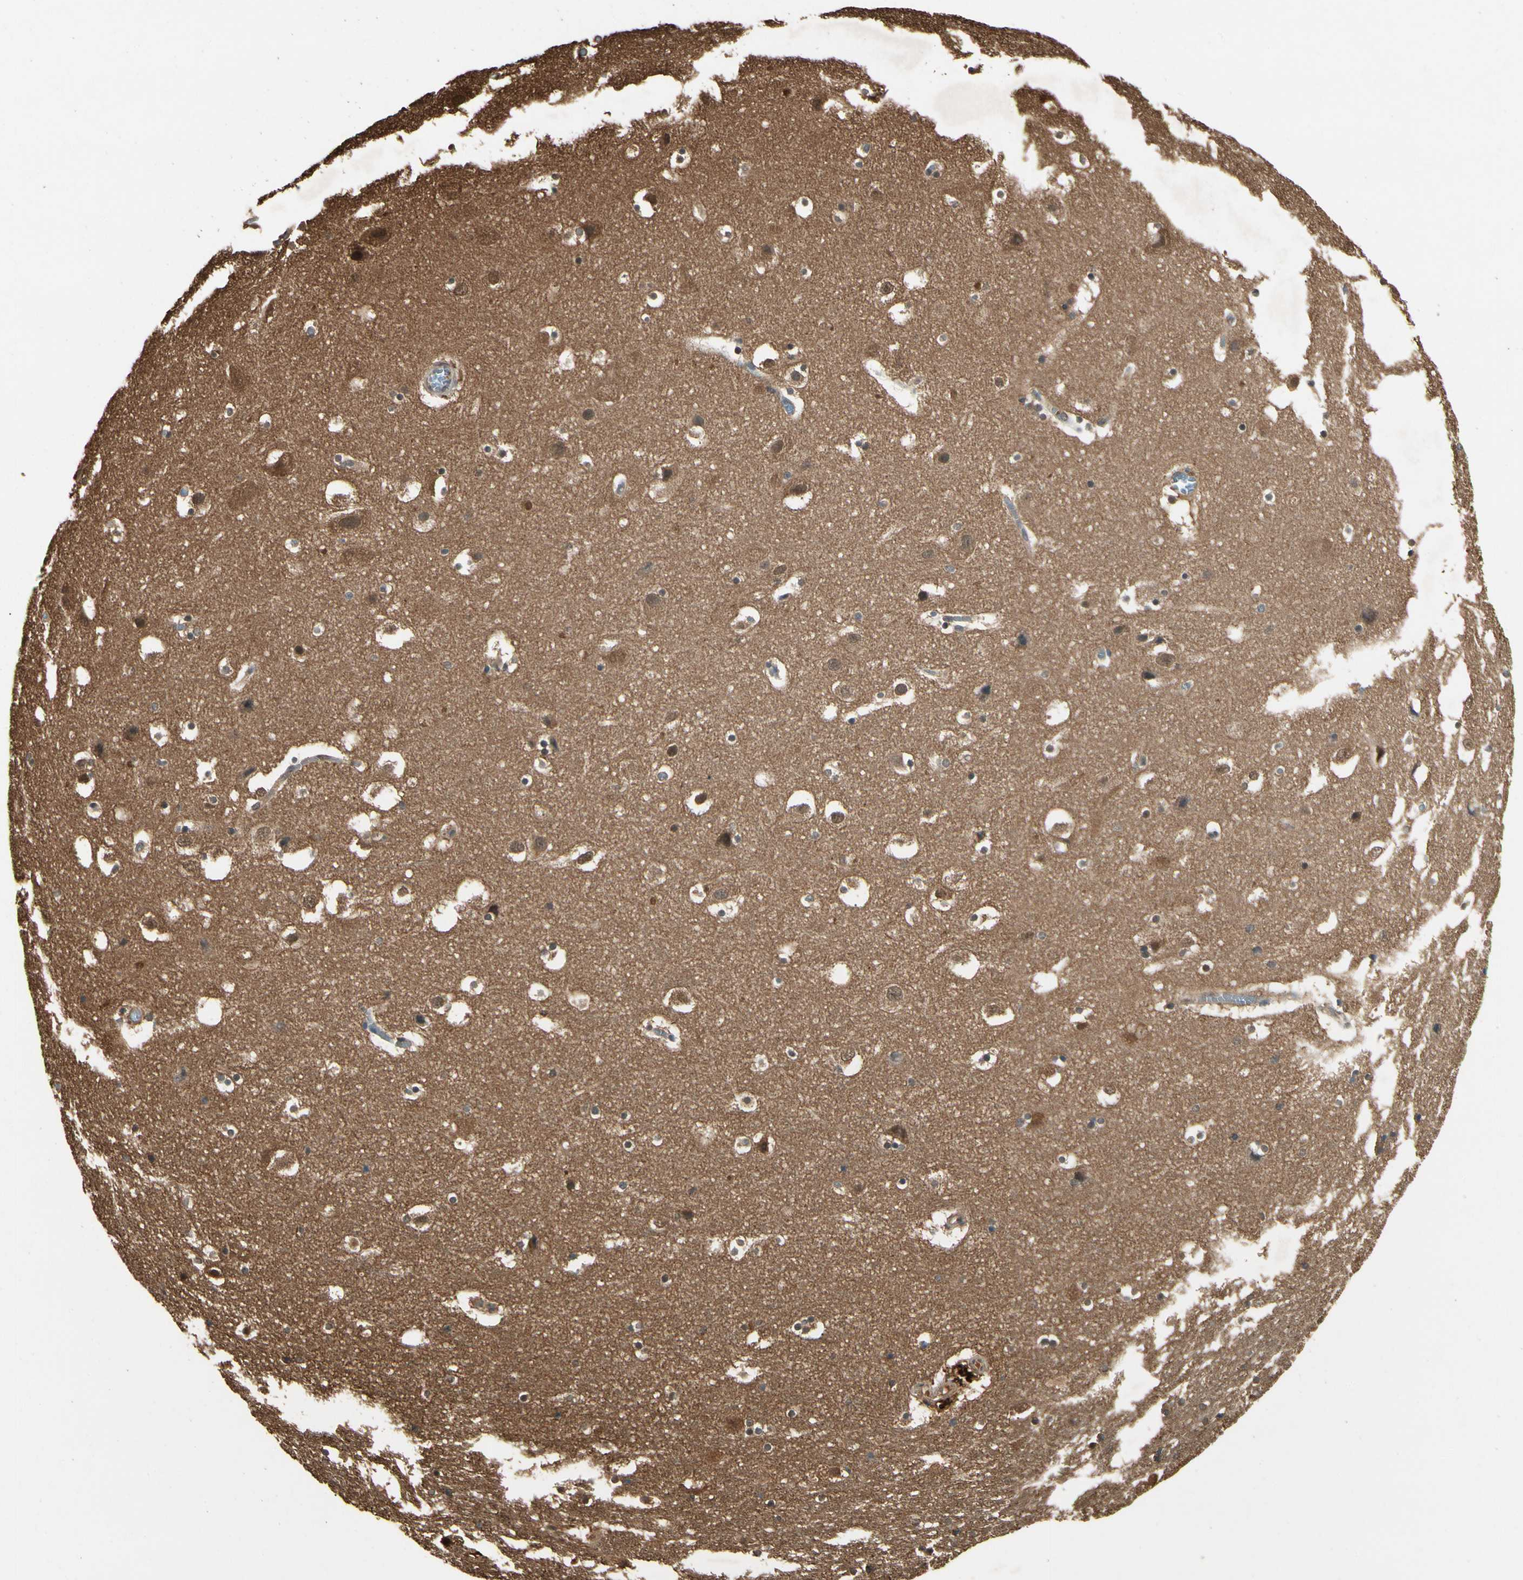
{"staining": {"intensity": "weak", "quantity": "<25%", "location": "cytoplasmic/membranous"}, "tissue": "hippocampus", "cell_type": "Glial cells", "image_type": "normal", "snomed": [{"axis": "morphology", "description": "Normal tissue, NOS"}, {"axis": "topography", "description": "Hippocampus"}], "caption": "An immunohistochemistry histopathology image of normal hippocampus is shown. There is no staining in glial cells of hippocampus.", "gene": "YWHAB", "patient": {"sex": "male", "age": 45}}